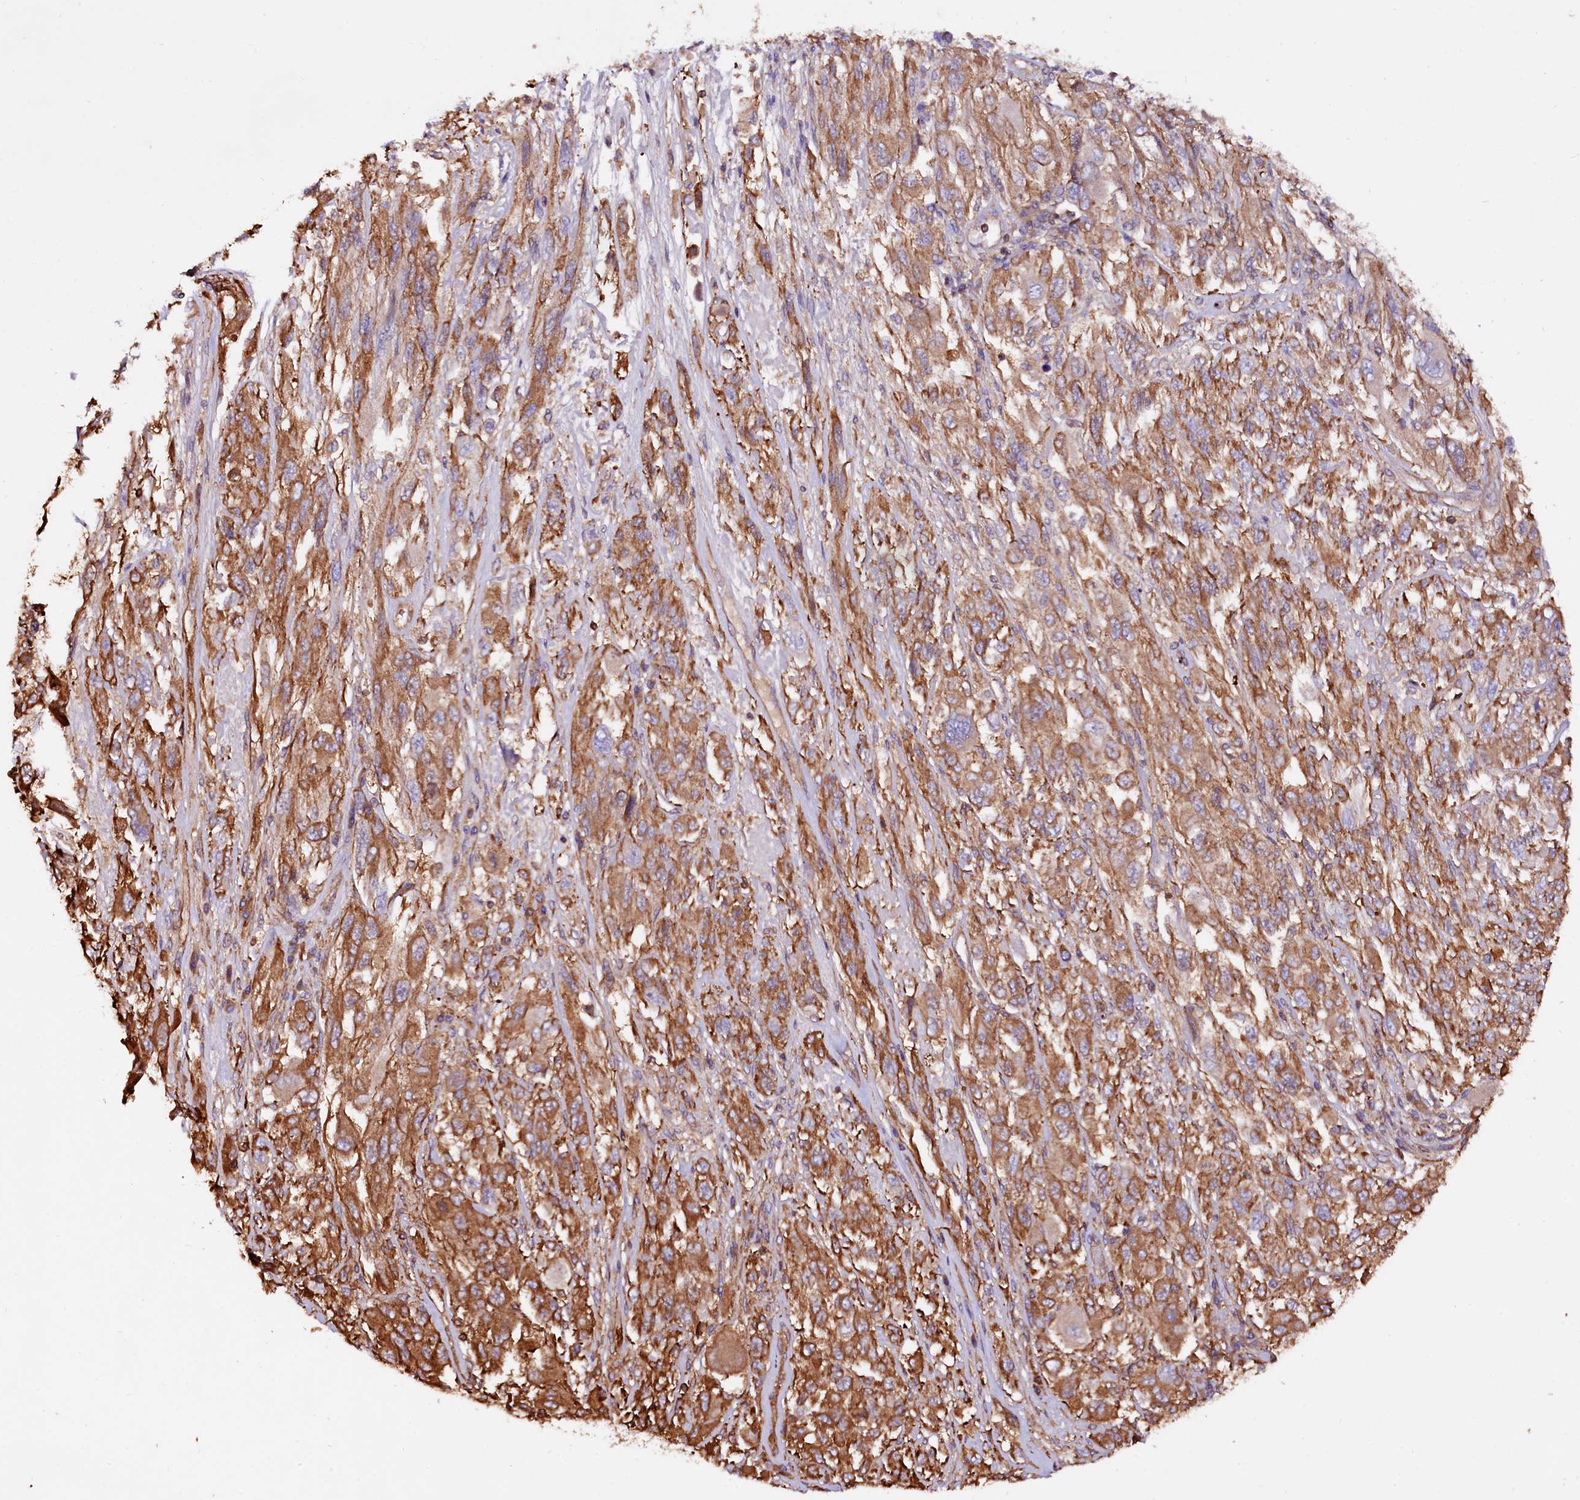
{"staining": {"intensity": "moderate", "quantity": ">75%", "location": "cytoplasmic/membranous"}, "tissue": "melanoma", "cell_type": "Tumor cells", "image_type": "cancer", "snomed": [{"axis": "morphology", "description": "Malignant melanoma, NOS"}, {"axis": "topography", "description": "Skin"}], "caption": "A brown stain highlights moderate cytoplasmic/membranous staining of a protein in melanoma tumor cells.", "gene": "RARS2", "patient": {"sex": "female", "age": 91}}